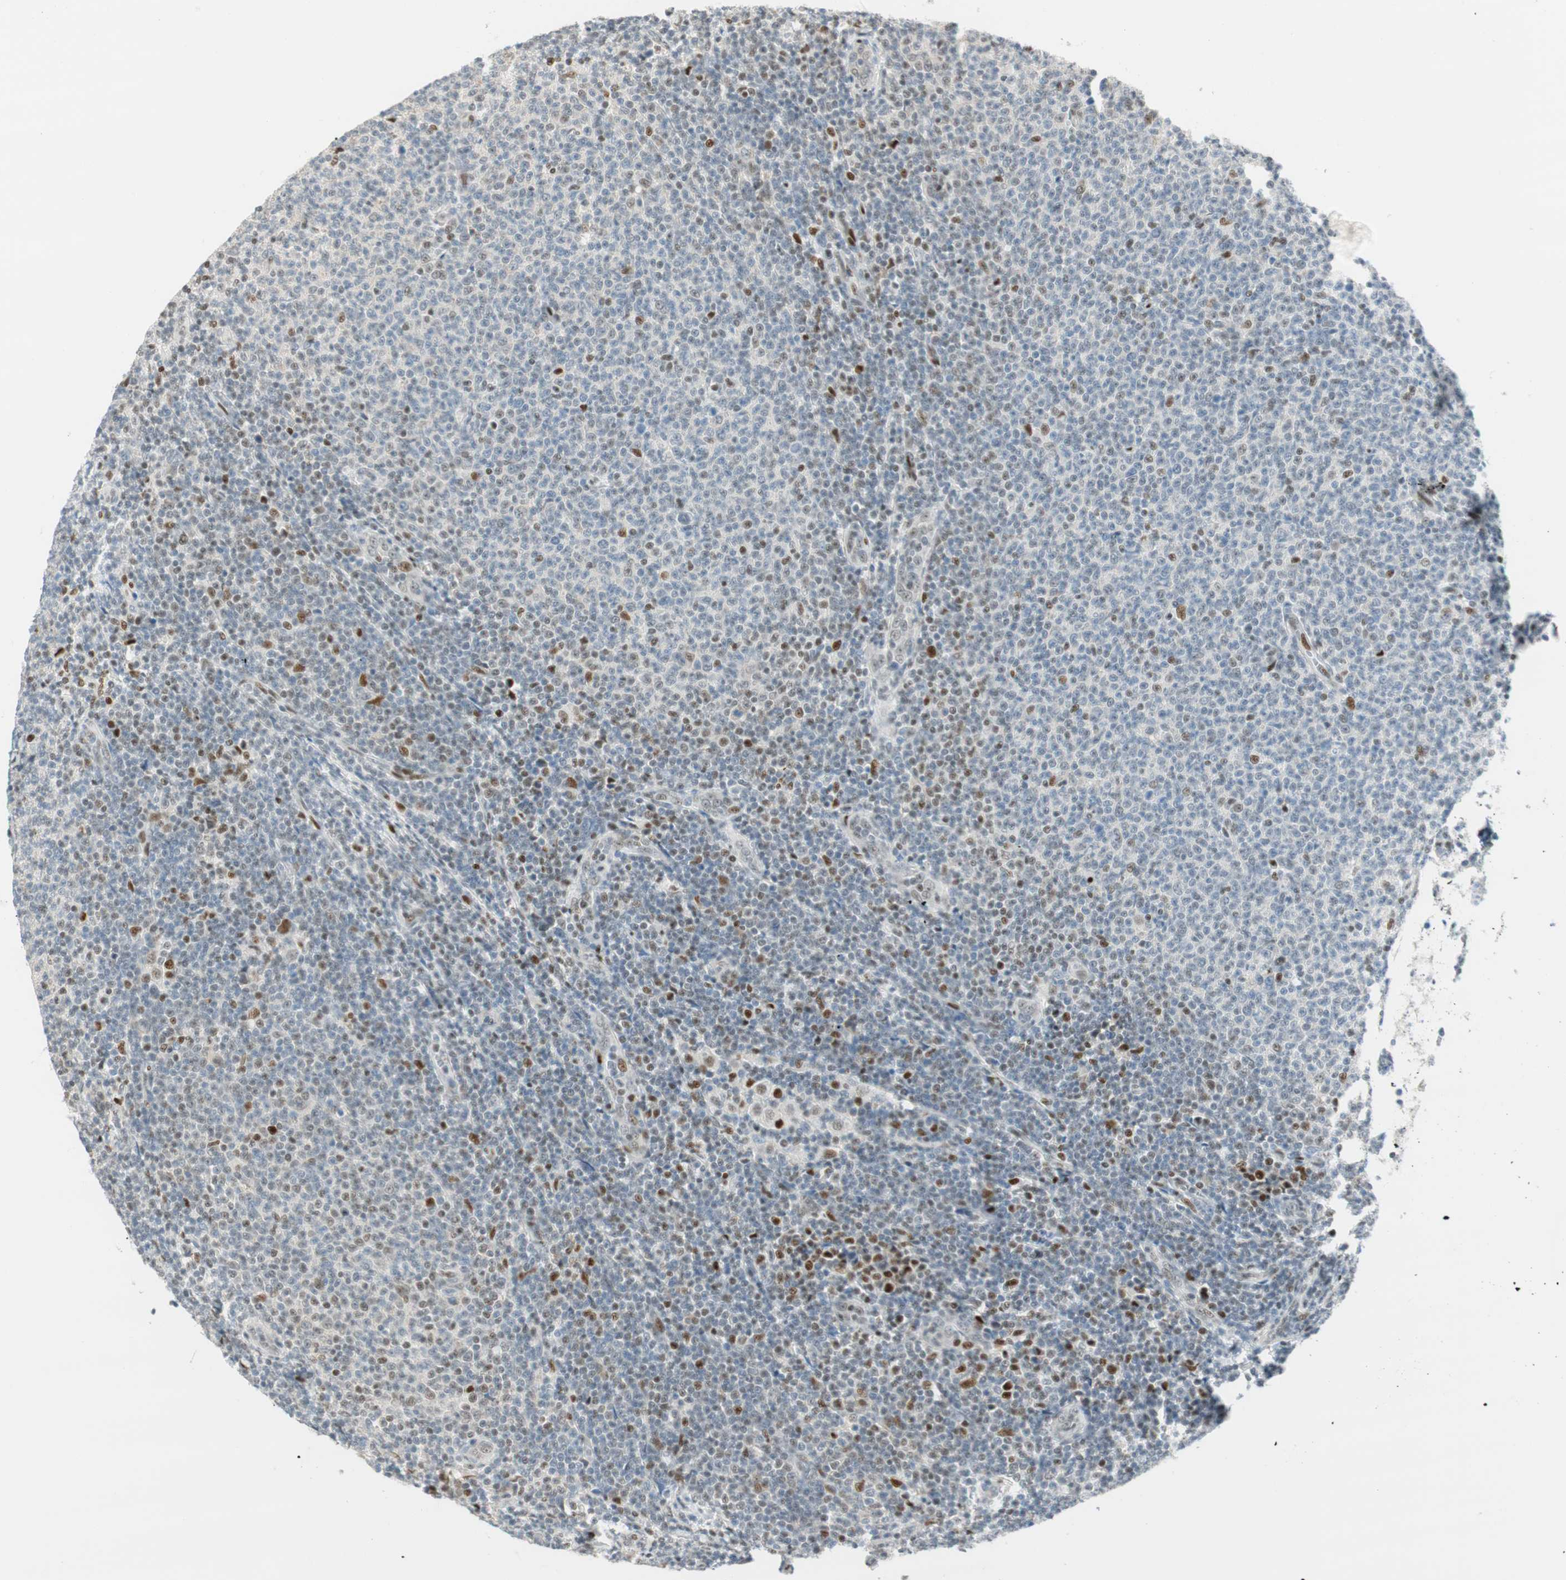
{"staining": {"intensity": "weak", "quantity": "<25%", "location": "nuclear"}, "tissue": "lymphoma", "cell_type": "Tumor cells", "image_type": "cancer", "snomed": [{"axis": "morphology", "description": "Malignant lymphoma, non-Hodgkin's type, Low grade"}, {"axis": "topography", "description": "Lymph node"}], "caption": "This photomicrograph is of low-grade malignant lymphoma, non-Hodgkin's type stained with immunohistochemistry (IHC) to label a protein in brown with the nuclei are counter-stained blue. There is no expression in tumor cells.", "gene": "MSX2", "patient": {"sex": "male", "age": 66}}